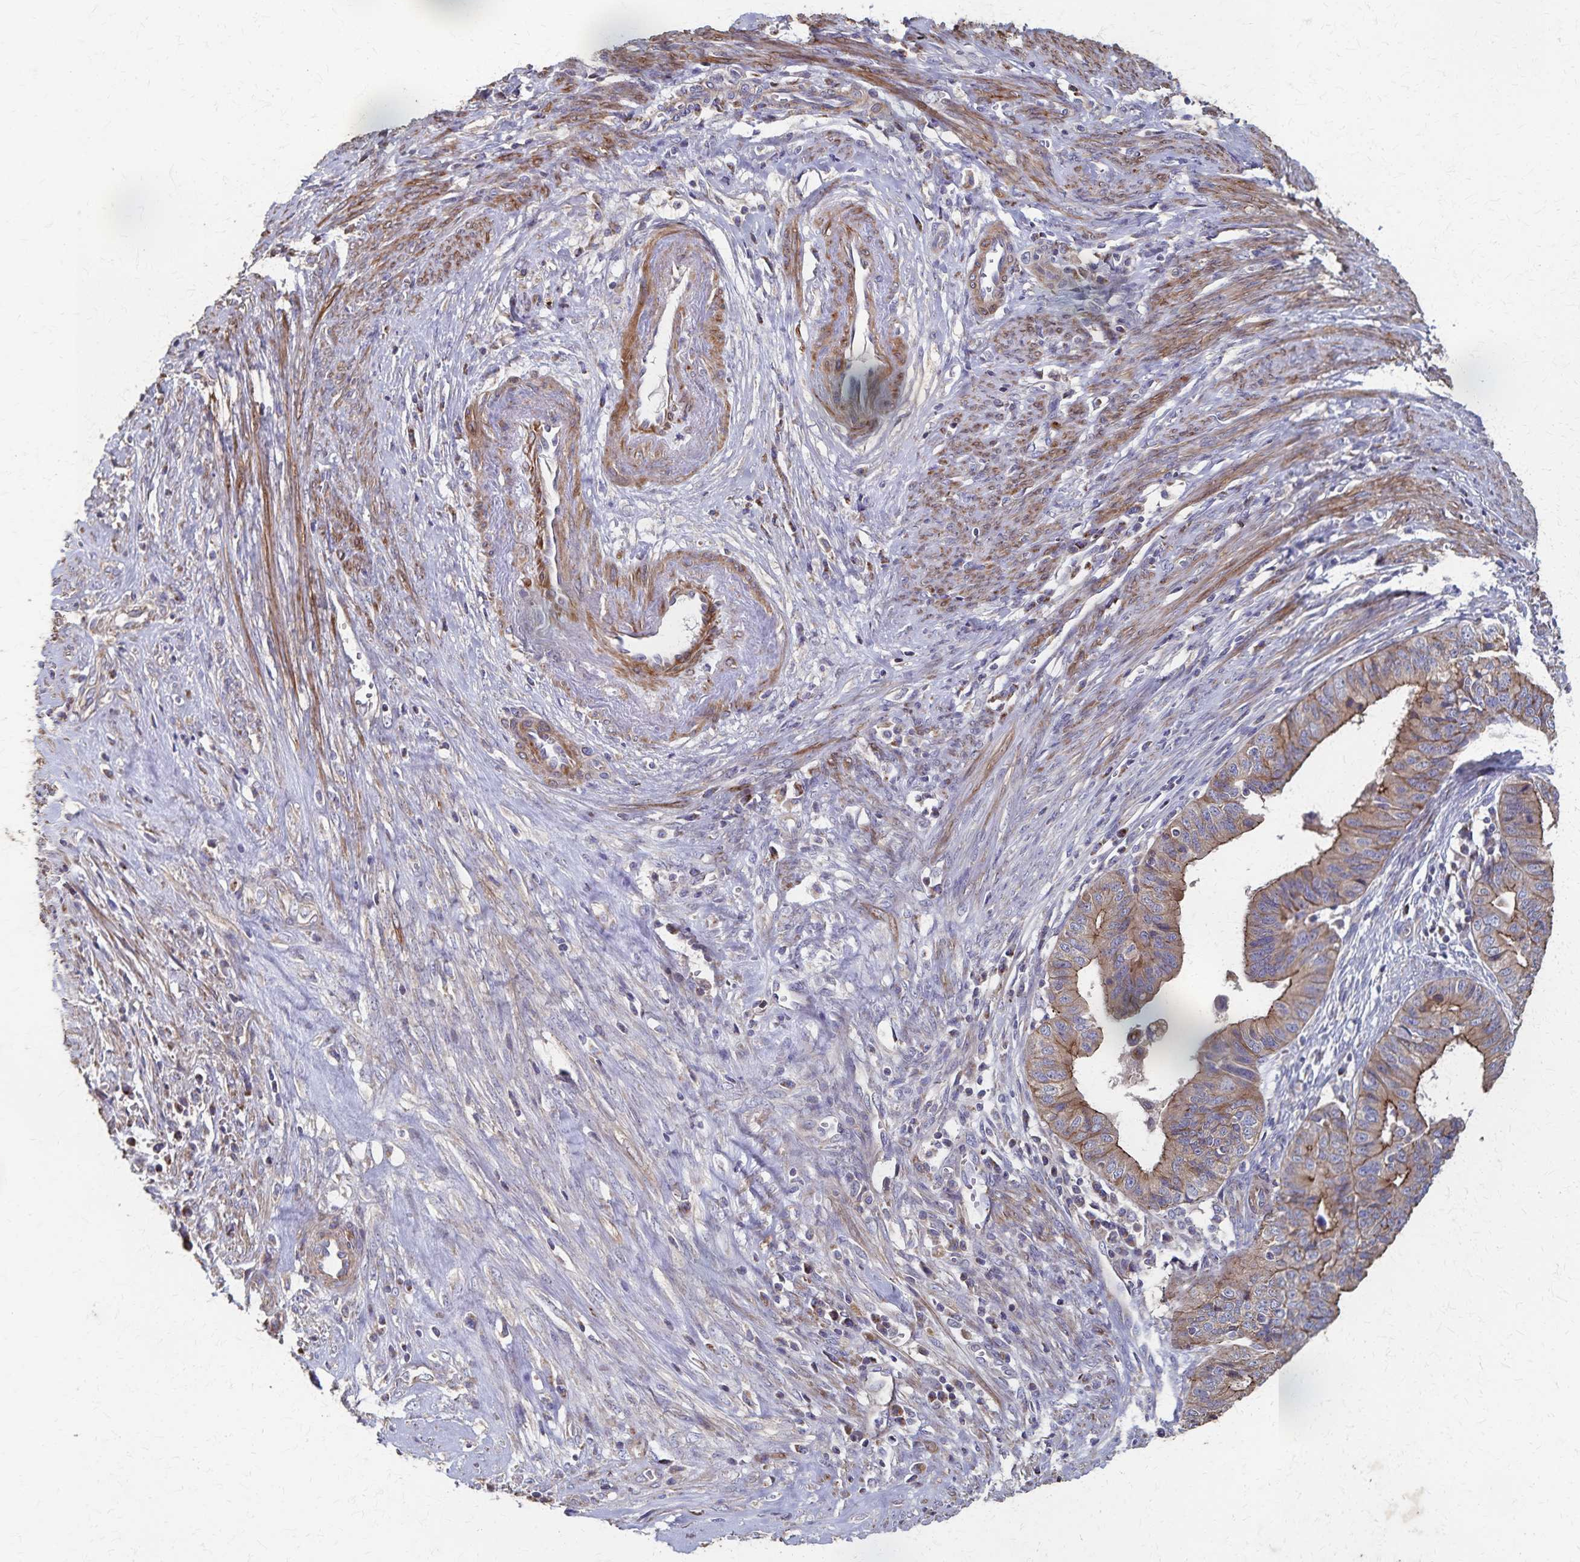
{"staining": {"intensity": "moderate", "quantity": ">75%", "location": "cytoplasmic/membranous"}, "tissue": "endometrial cancer", "cell_type": "Tumor cells", "image_type": "cancer", "snomed": [{"axis": "morphology", "description": "Adenocarcinoma, NOS"}, {"axis": "topography", "description": "Endometrium"}], "caption": "Protein expression analysis of endometrial cancer (adenocarcinoma) displays moderate cytoplasmic/membranous staining in approximately >75% of tumor cells. (Stains: DAB (3,3'-diaminobenzidine) in brown, nuclei in blue, Microscopy: brightfield microscopy at high magnification).", "gene": "PGAP2", "patient": {"sex": "female", "age": 65}}